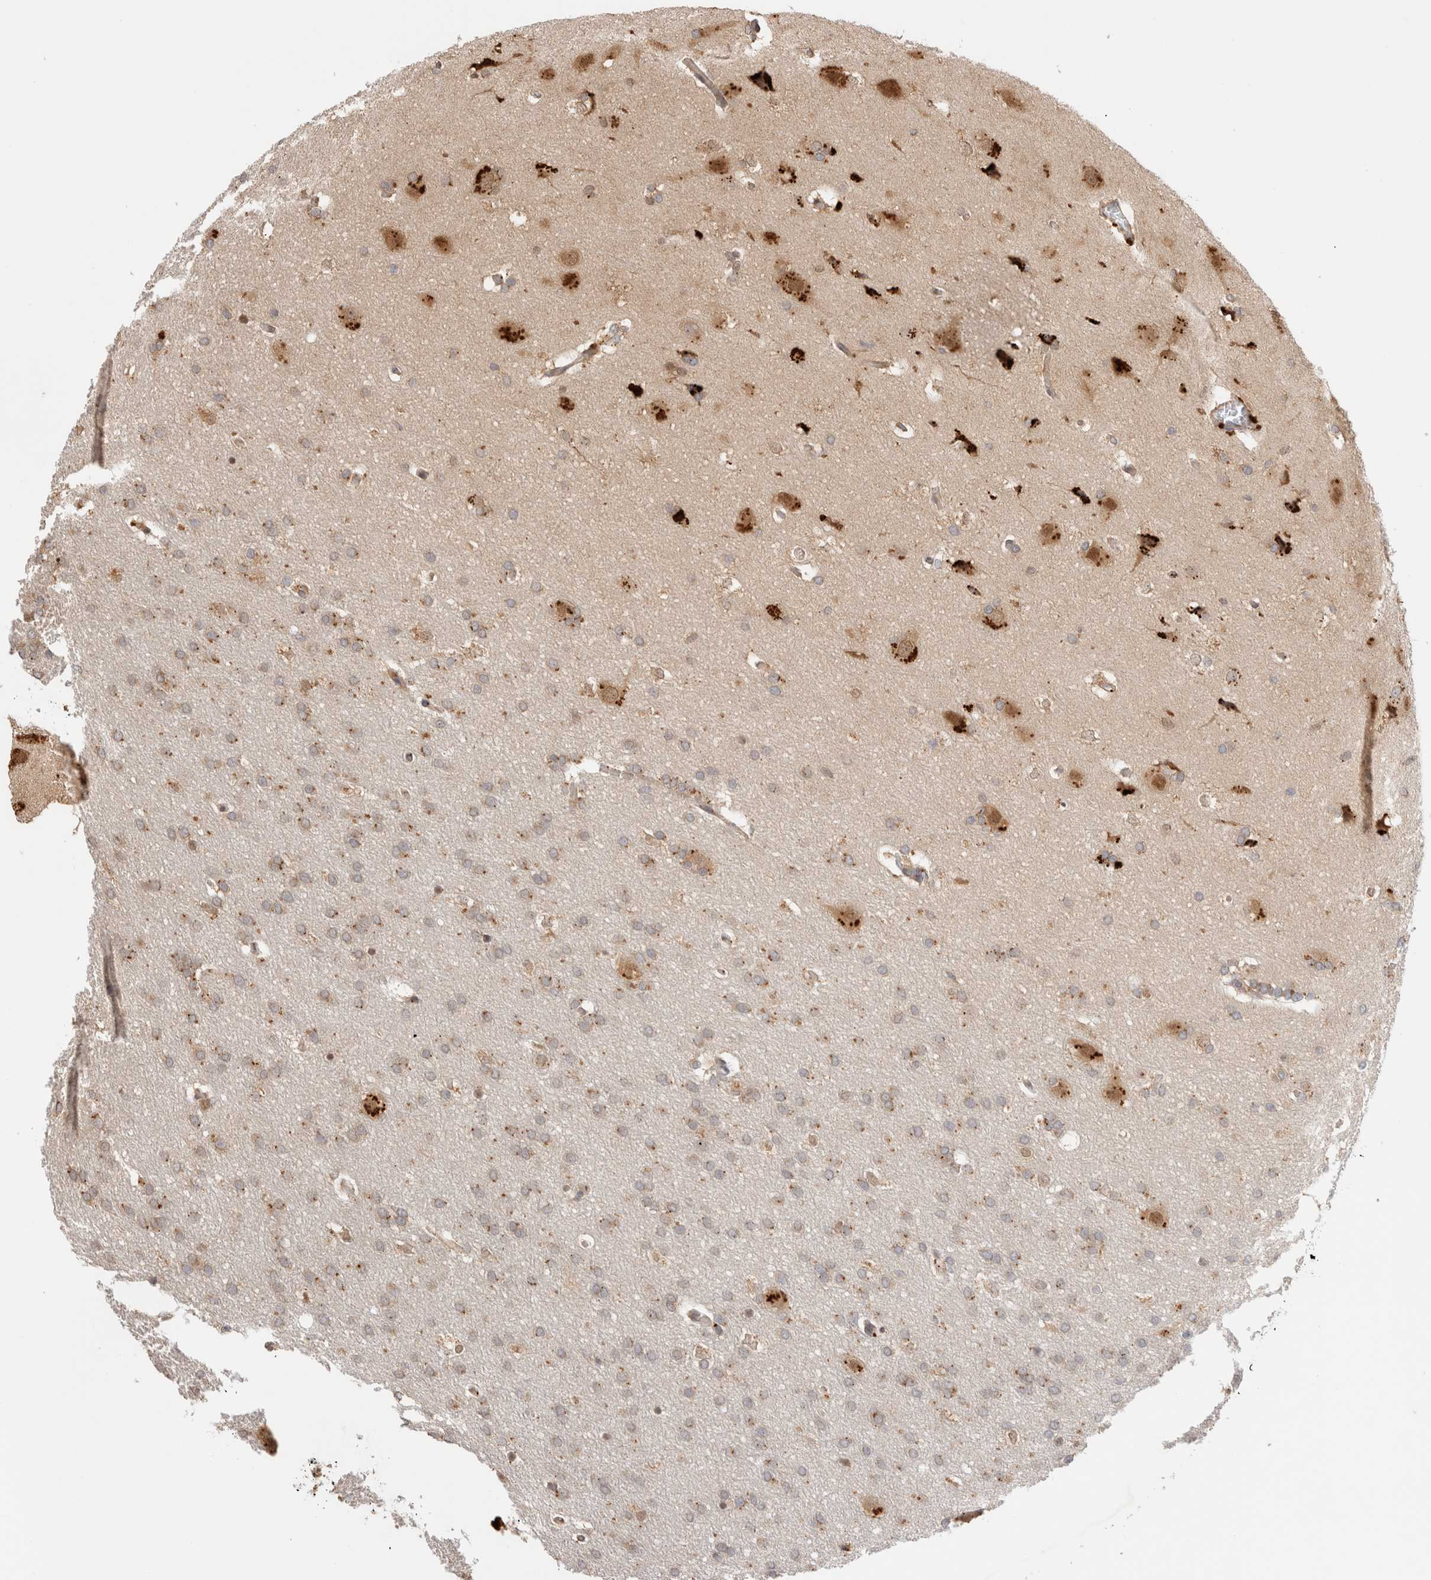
{"staining": {"intensity": "weak", "quantity": "25%-75%", "location": "cytoplasmic/membranous"}, "tissue": "glioma", "cell_type": "Tumor cells", "image_type": "cancer", "snomed": [{"axis": "morphology", "description": "Glioma, malignant, Low grade"}, {"axis": "topography", "description": "Brain"}], "caption": "Immunohistochemistry (IHC) staining of low-grade glioma (malignant), which shows low levels of weak cytoplasmic/membranous staining in about 25%-75% of tumor cells indicating weak cytoplasmic/membranous protein expression. The staining was performed using DAB (brown) for protein detection and nuclei were counterstained in hematoxylin (blue).", "gene": "ACTL9", "patient": {"sex": "female", "age": 37}}